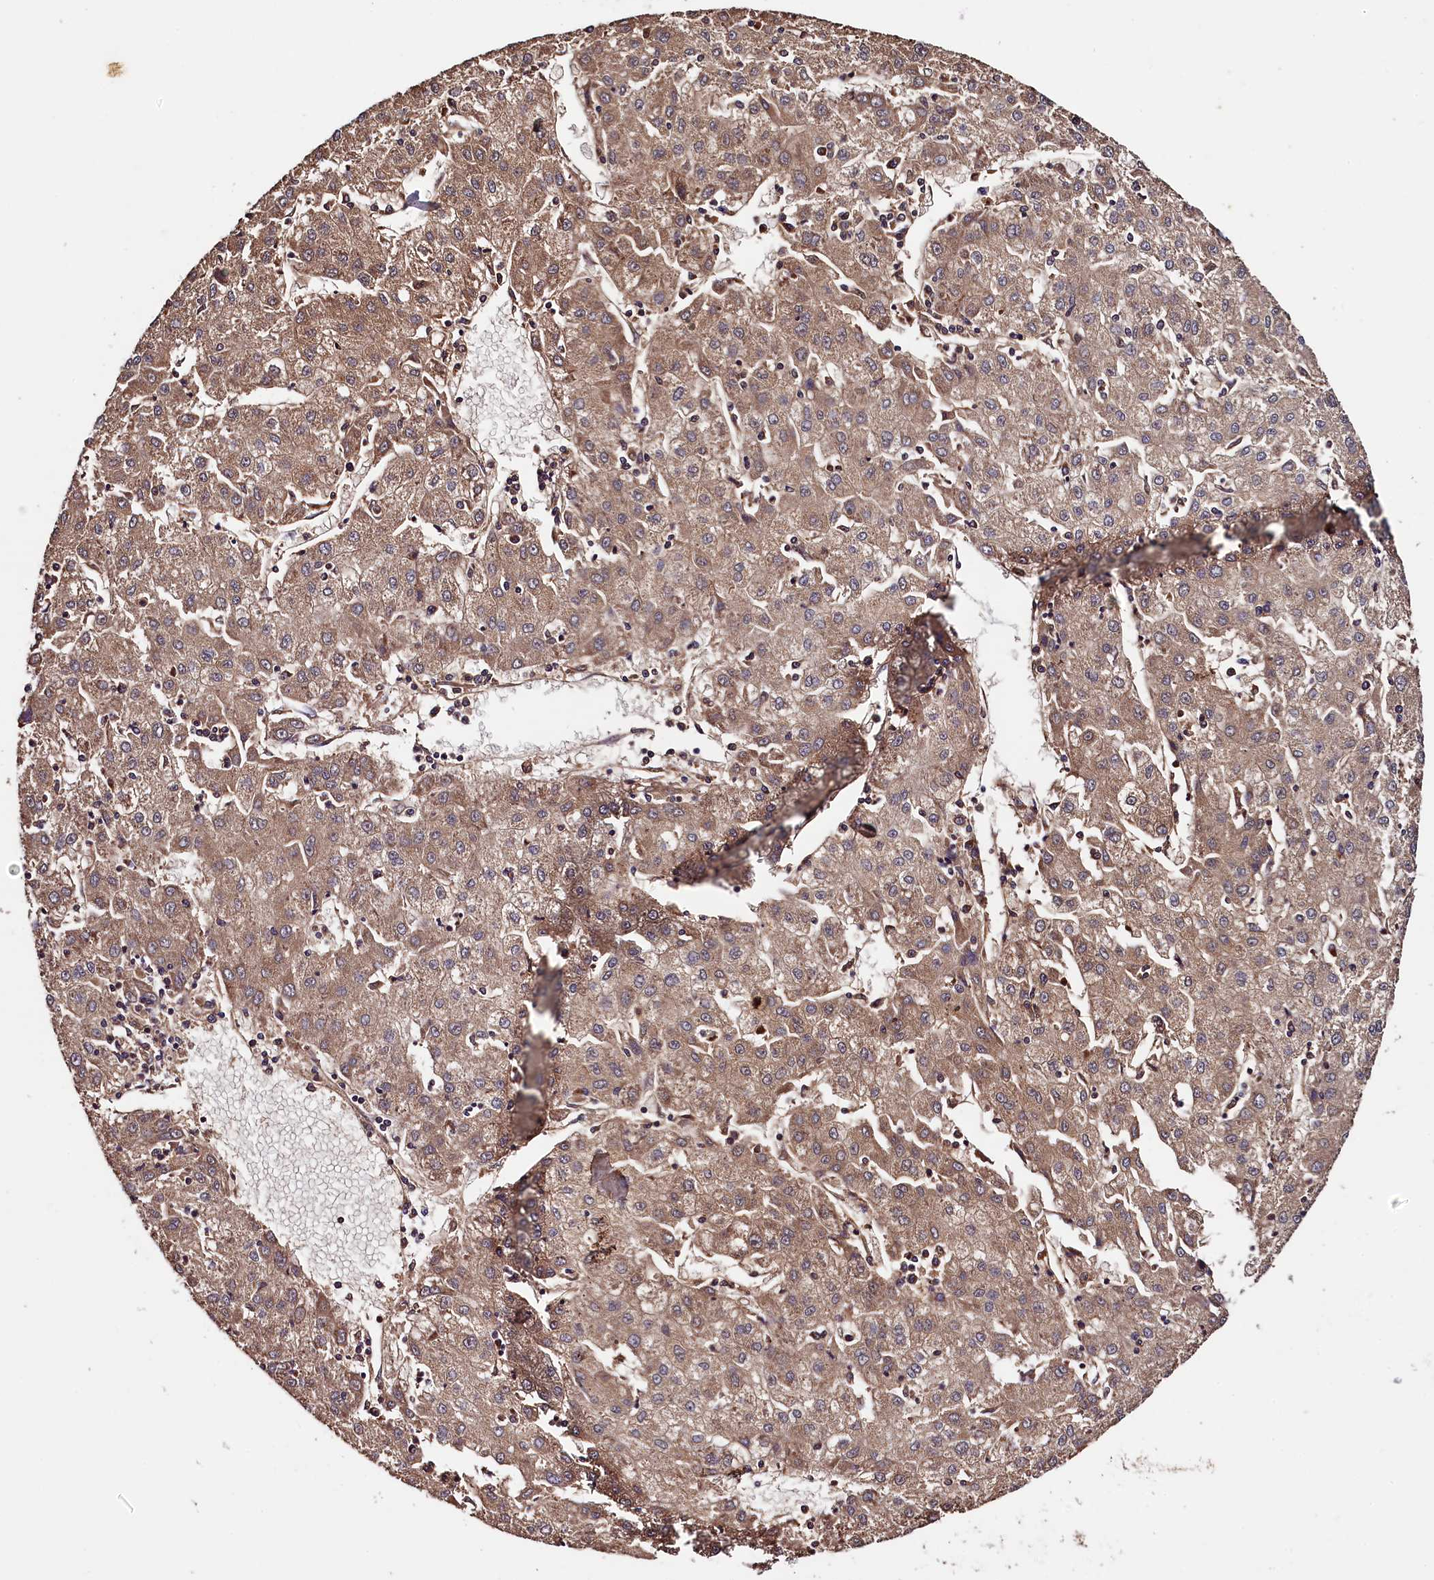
{"staining": {"intensity": "moderate", "quantity": ">75%", "location": "cytoplasmic/membranous"}, "tissue": "liver cancer", "cell_type": "Tumor cells", "image_type": "cancer", "snomed": [{"axis": "morphology", "description": "Carcinoma, Hepatocellular, NOS"}, {"axis": "topography", "description": "Liver"}], "caption": "Immunohistochemistry of human liver cancer (hepatocellular carcinoma) exhibits medium levels of moderate cytoplasmic/membranous staining in about >75% of tumor cells.", "gene": "KLC2", "patient": {"sex": "male", "age": 72}}